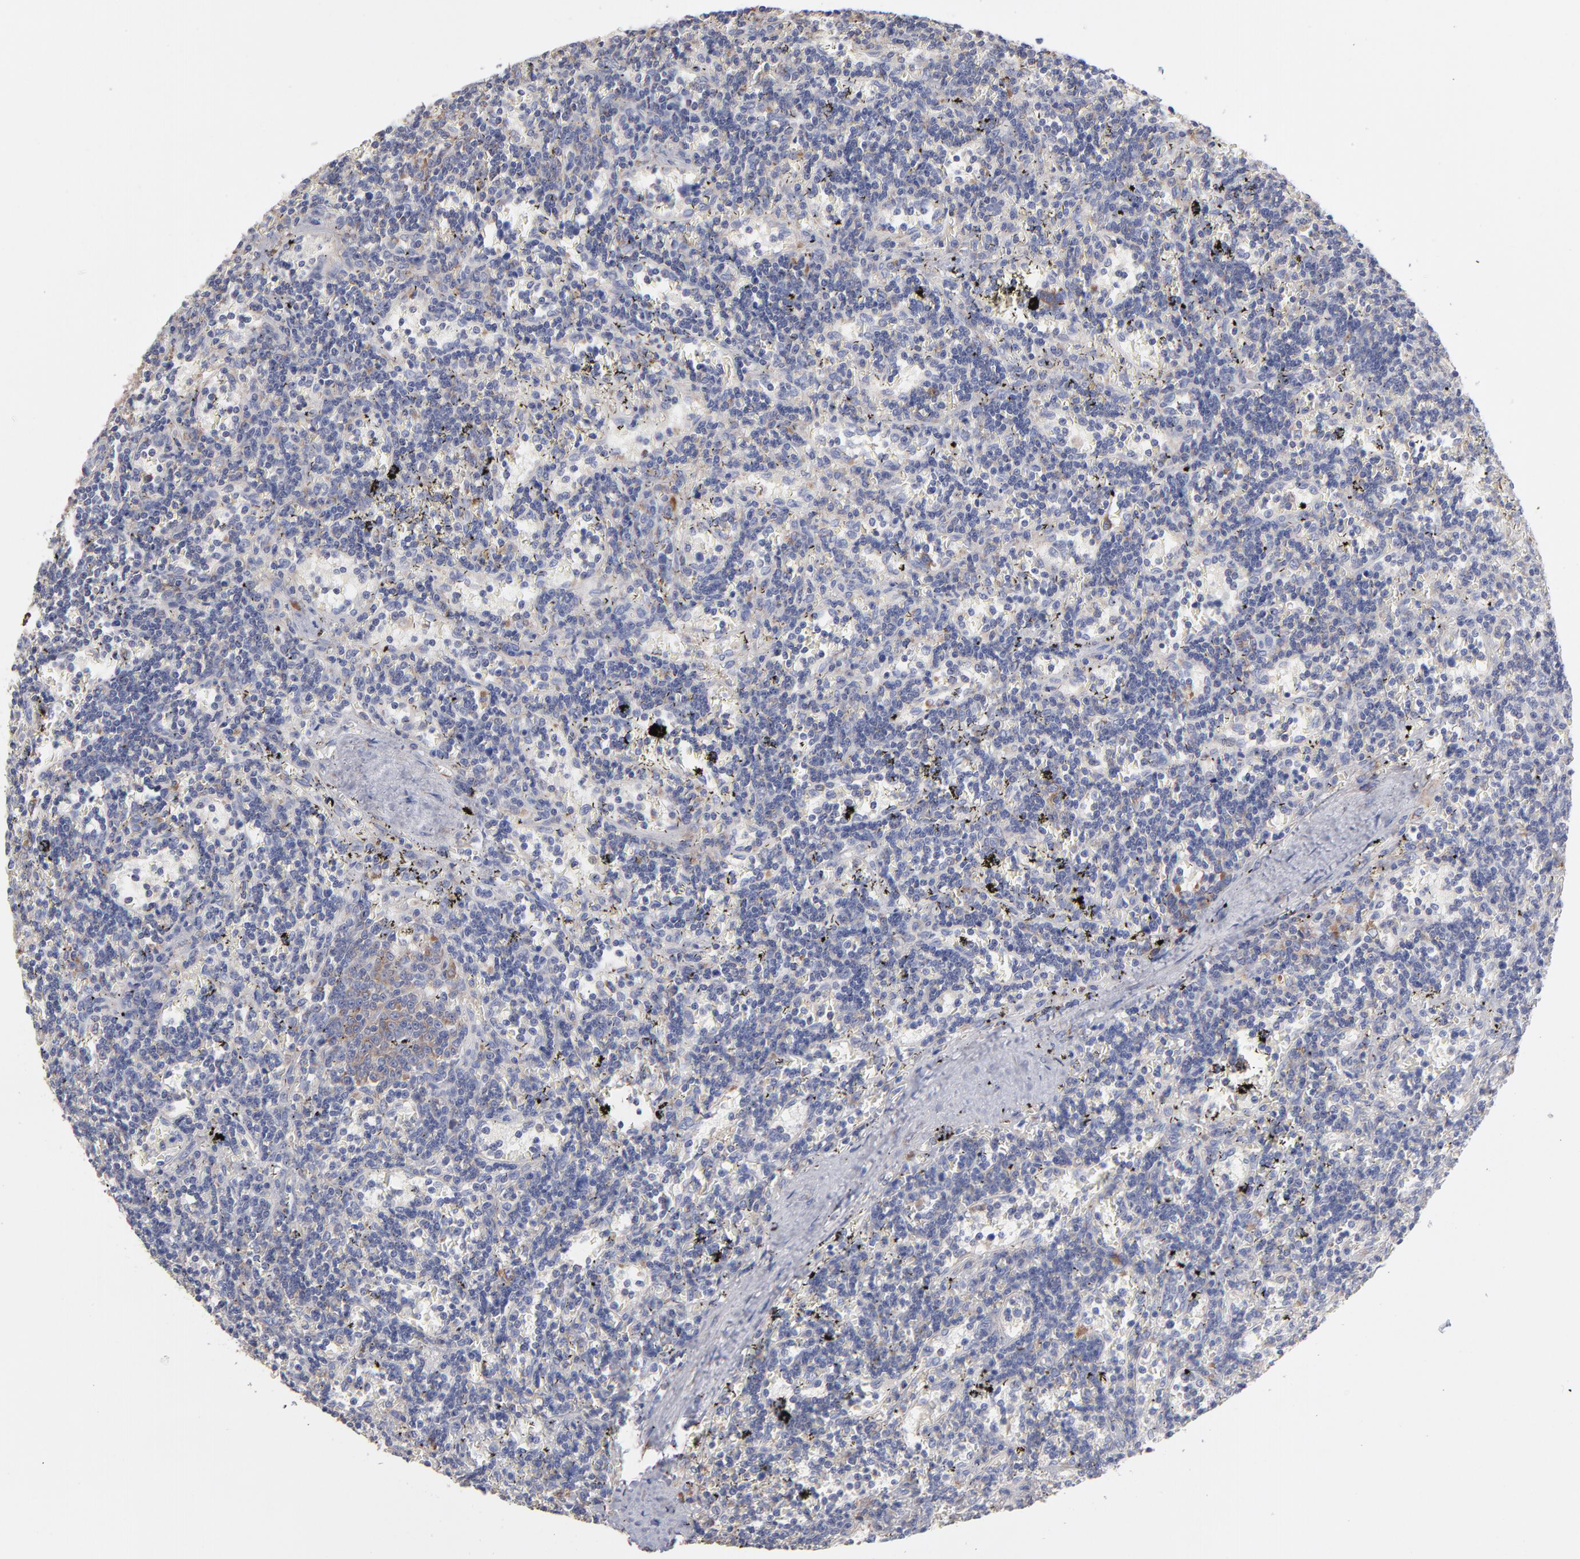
{"staining": {"intensity": "weak", "quantity": "<25%", "location": "cytoplasmic/membranous"}, "tissue": "lymphoma", "cell_type": "Tumor cells", "image_type": "cancer", "snomed": [{"axis": "morphology", "description": "Malignant lymphoma, non-Hodgkin's type, Low grade"}, {"axis": "topography", "description": "Spleen"}], "caption": "Immunohistochemical staining of lymphoma displays no significant expression in tumor cells.", "gene": "RPL3", "patient": {"sex": "male", "age": 60}}